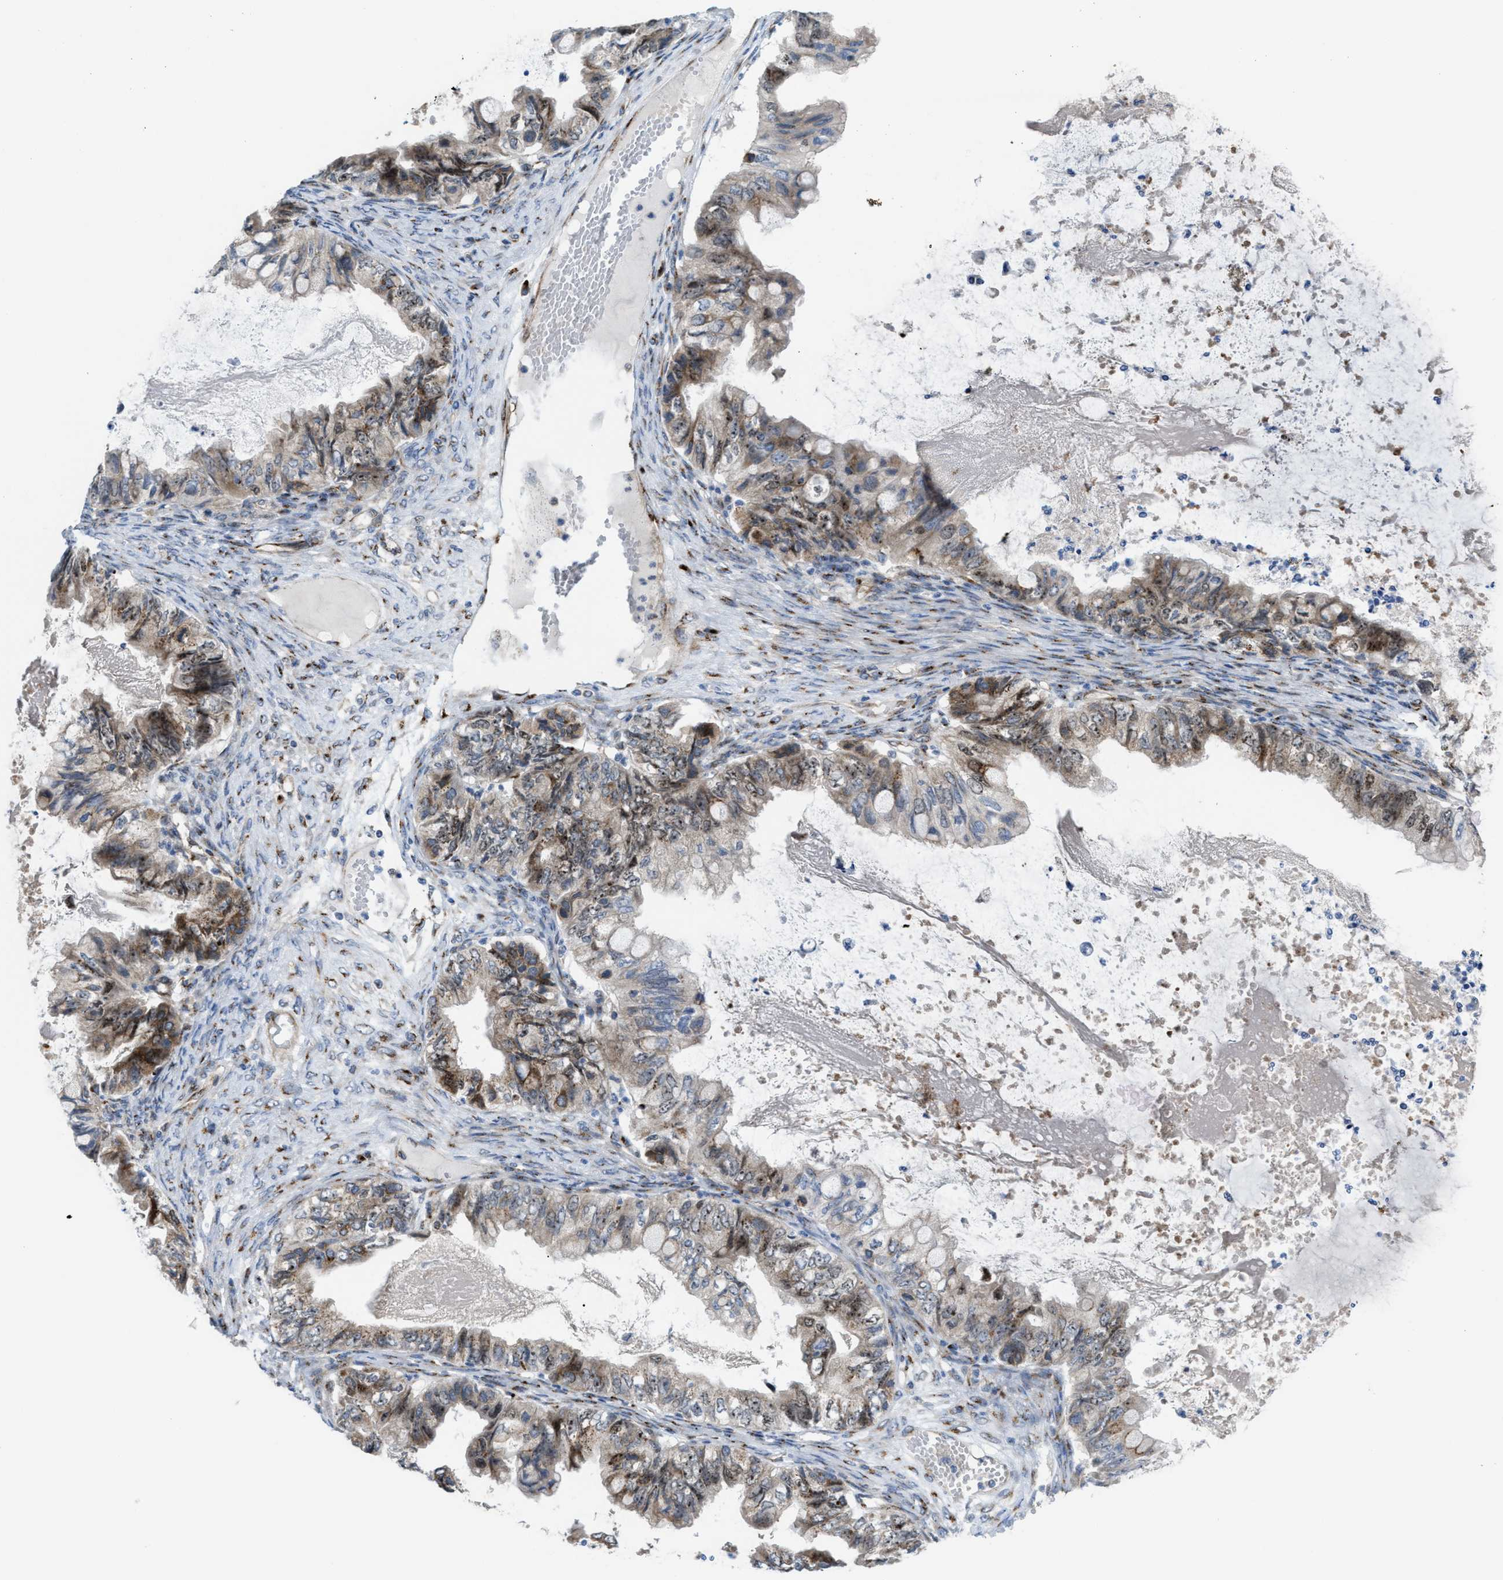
{"staining": {"intensity": "weak", "quantity": ">75%", "location": "cytoplasmic/membranous"}, "tissue": "ovarian cancer", "cell_type": "Tumor cells", "image_type": "cancer", "snomed": [{"axis": "morphology", "description": "Cystadenocarcinoma, mucinous, NOS"}, {"axis": "topography", "description": "Ovary"}], "caption": "A low amount of weak cytoplasmic/membranous staining is present in approximately >75% of tumor cells in ovarian cancer tissue. The protein of interest is stained brown, and the nuclei are stained in blue (DAB (3,3'-diaminobenzidine) IHC with brightfield microscopy, high magnification).", "gene": "SLC38A10", "patient": {"sex": "female", "age": 80}}